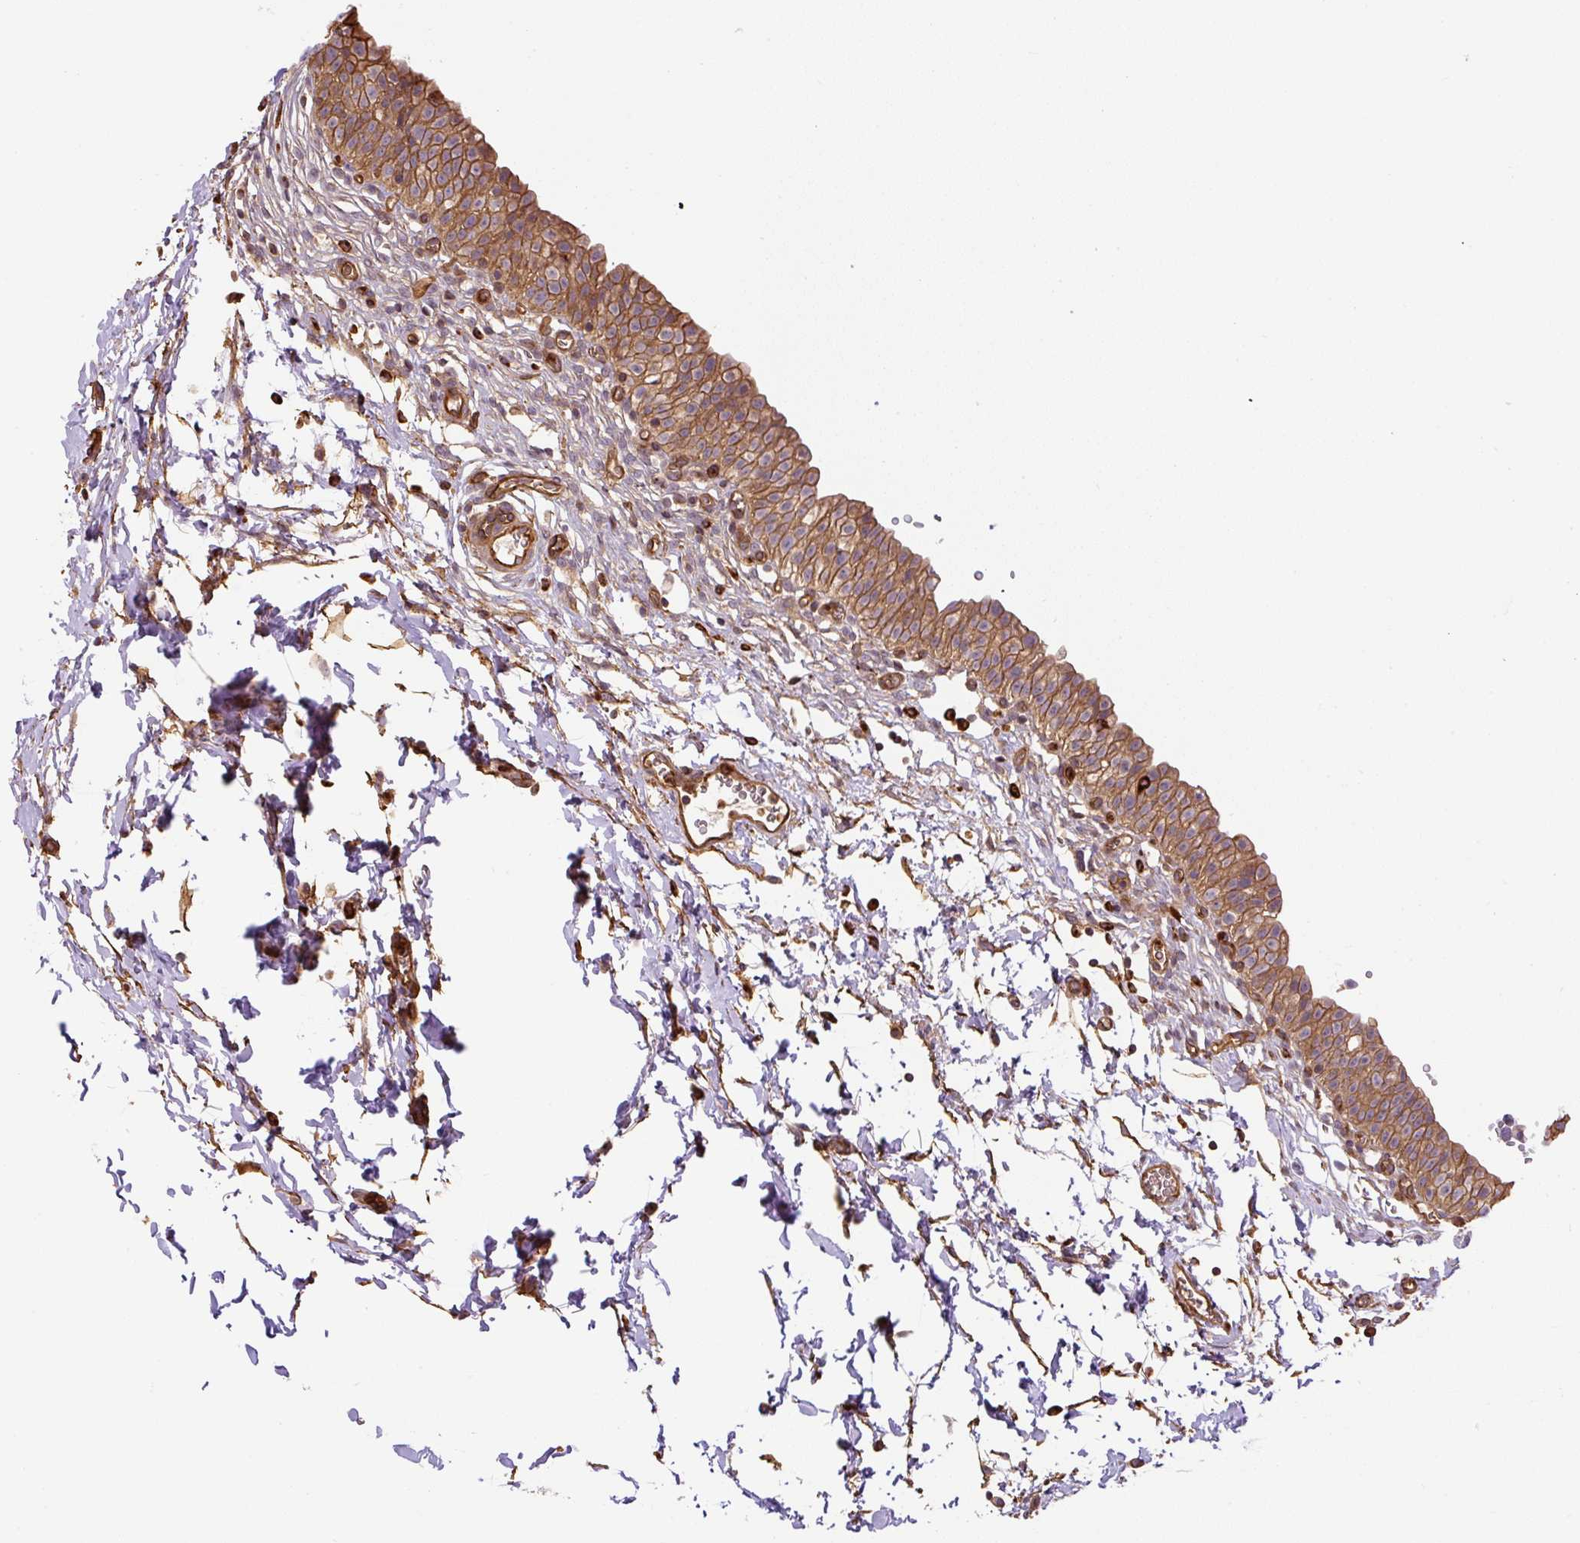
{"staining": {"intensity": "moderate", "quantity": ">75%", "location": "cytoplasmic/membranous"}, "tissue": "urinary bladder", "cell_type": "Urothelial cells", "image_type": "normal", "snomed": [{"axis": "morphology", "description": "Normal tissue, NOS"}, {"axis": "topography", "description": "Urinary bladder"}, {"axis": "topography", "description": "Peripheral nerve tissue"}], "caption": "Protein analysis of normal urinary bladder exhibits moderate cytoplasmic/membranous staining in approximately >75% of urothelial cells. (IHC, brightfield microscopy, high magnification).", "gene": "B3GALT5", "patient": {"sex": "male", "age": 55}}